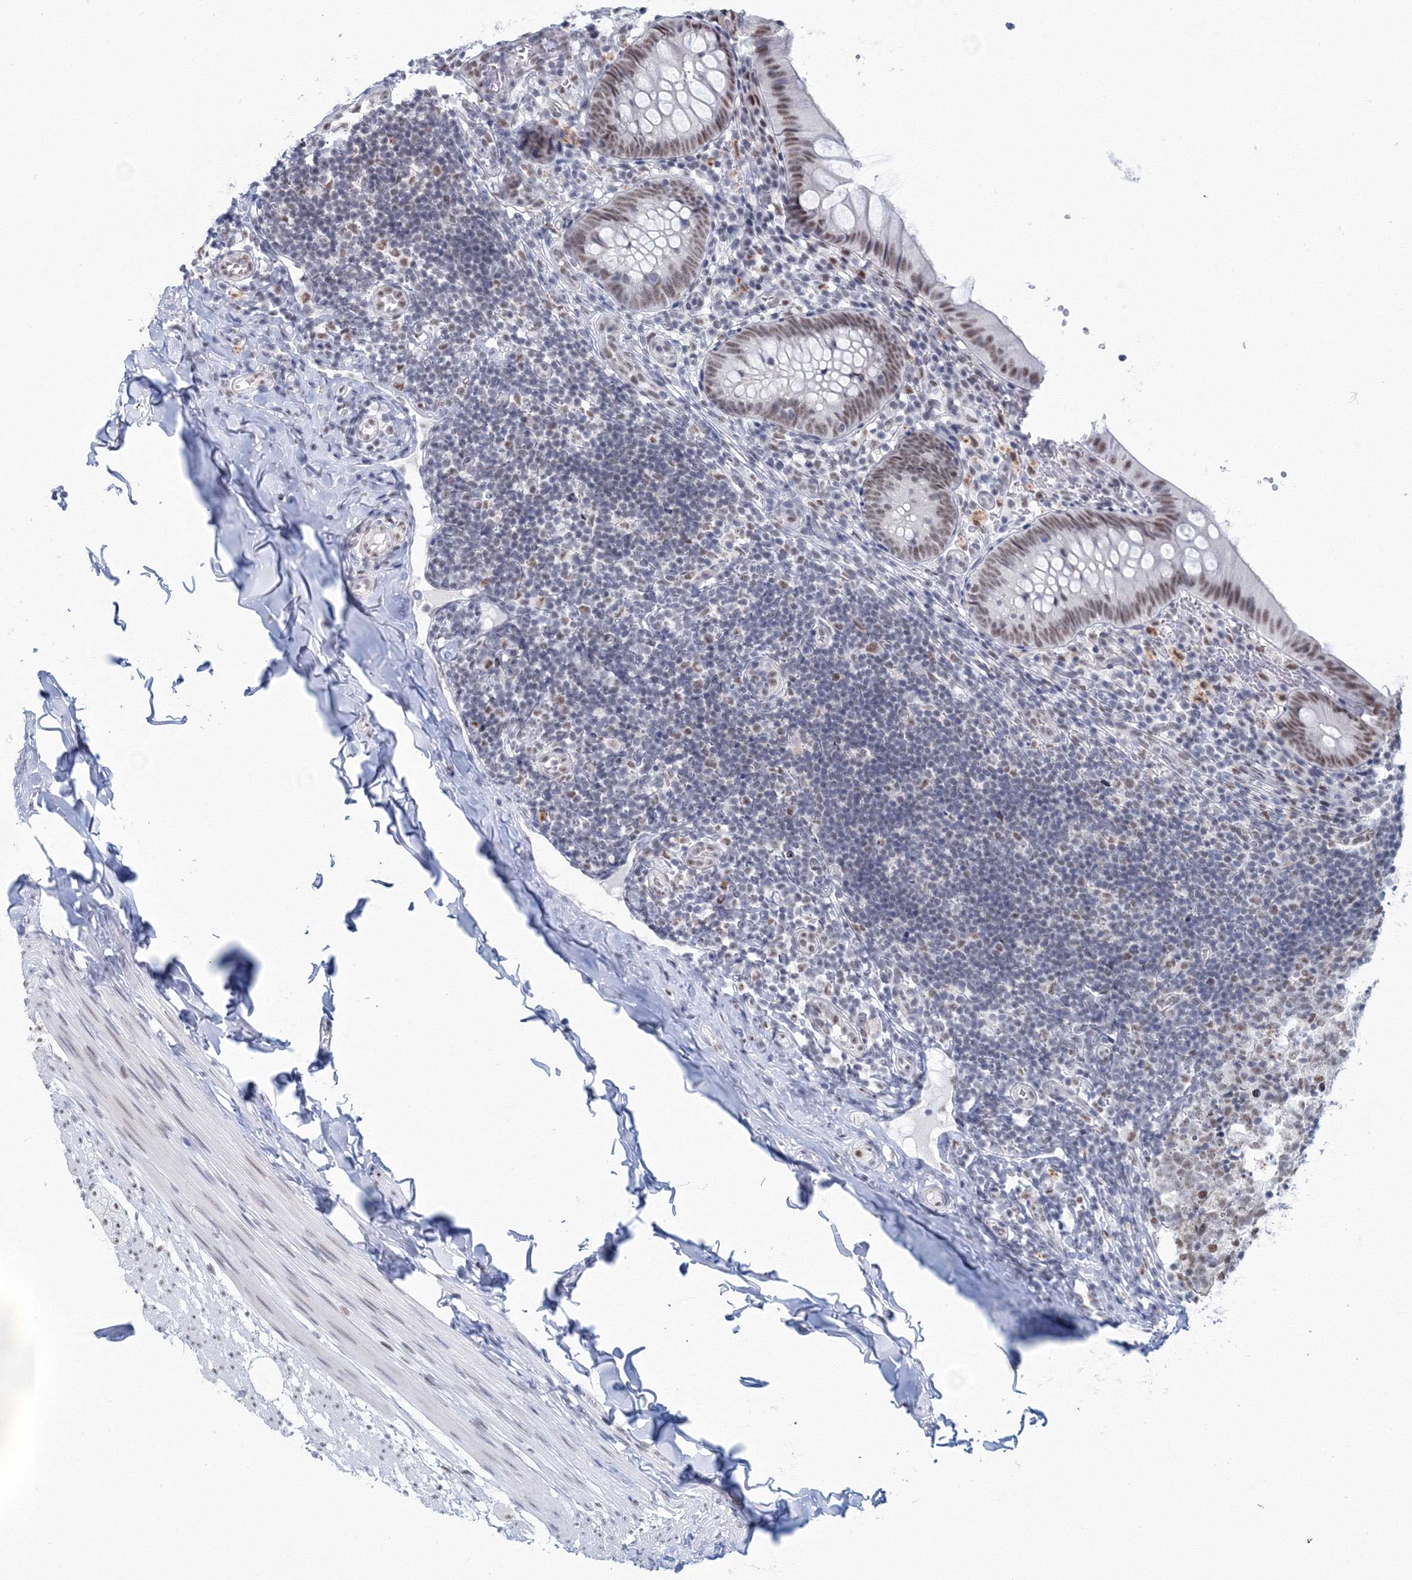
{"staining": {"intensity": "moderate", "quantity": ">75%", "location": "nuclear"}, "tissue": "appendix", "cell_type": "Glandular cells", "image_type": "normal", "snomed": [{"axis": "morphology", "description": "Normal tissue, NOS"}, {"axis": "topography", "description": "Appendix"}], "caption": "This is an image of IHC staining of unremarkable appendix, which shows moderate staining in the nuclear of glandular cells.", "gene": "SF3B6", "patient": {"sex": "male", "age": 8}}